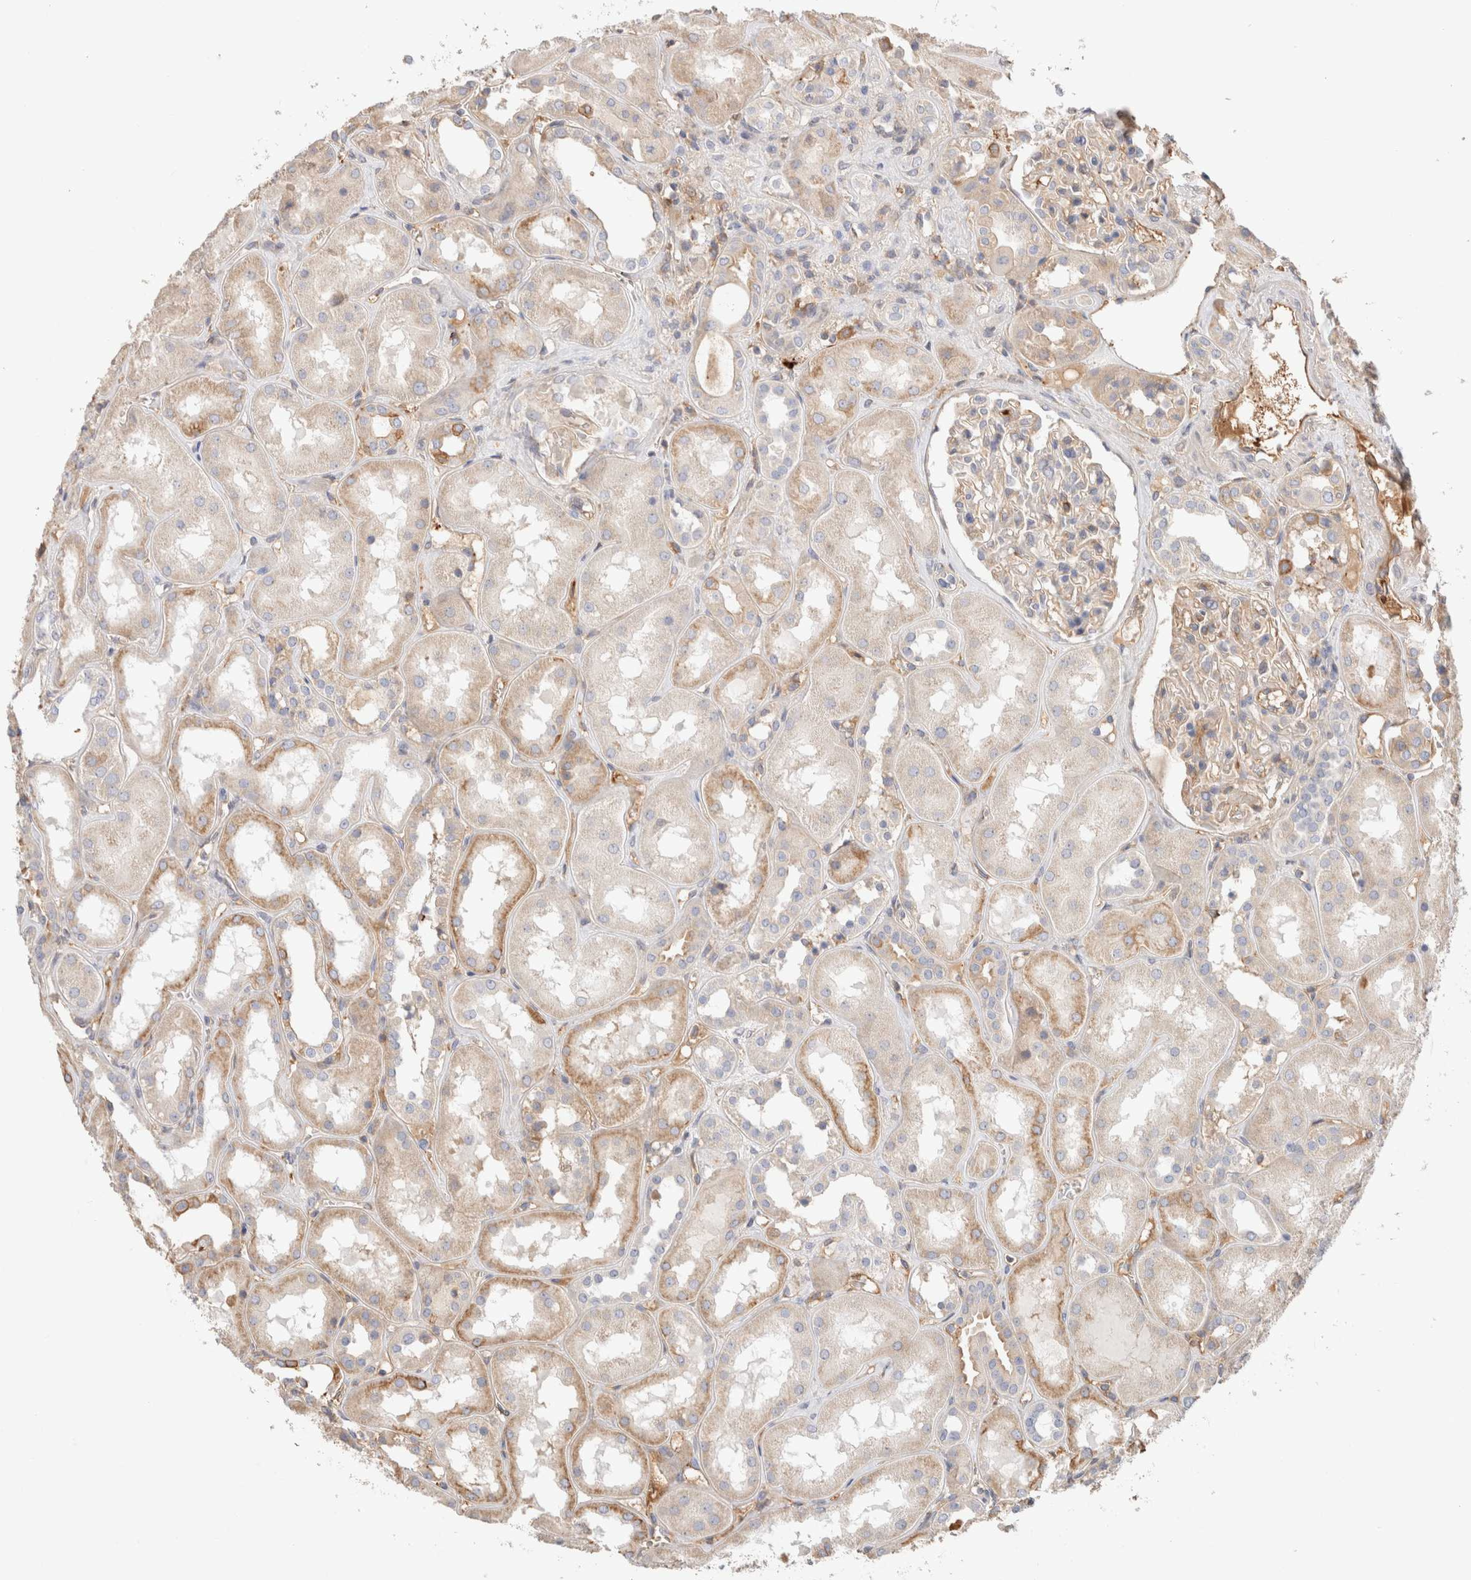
{"staining": {"intensity": "weak", "quantity": "25%-75%", "location": "cytoplasmic/membranous"}, "tissue": "kidney", "cell_type": "Cells in glomeruli", "image_type": "normal", "snomed": [{"axis": "morphology", "description": "Normal tissue, NOS"}, {"axis": "topography", "description": "Kidney"}], "caption": "Brown immunohistochemical staining in benign kidney exhibits weak cytoplasmic/membranous expression in approximately 25%-75% of cells in glomeruli. The protein of interest is stained brown, and the nuclei are stained in blue (DAB IHC with brightfield microscopy, high magnification).", "gene": "PROS1", "patient": {"sex": "male", "age": 70}}